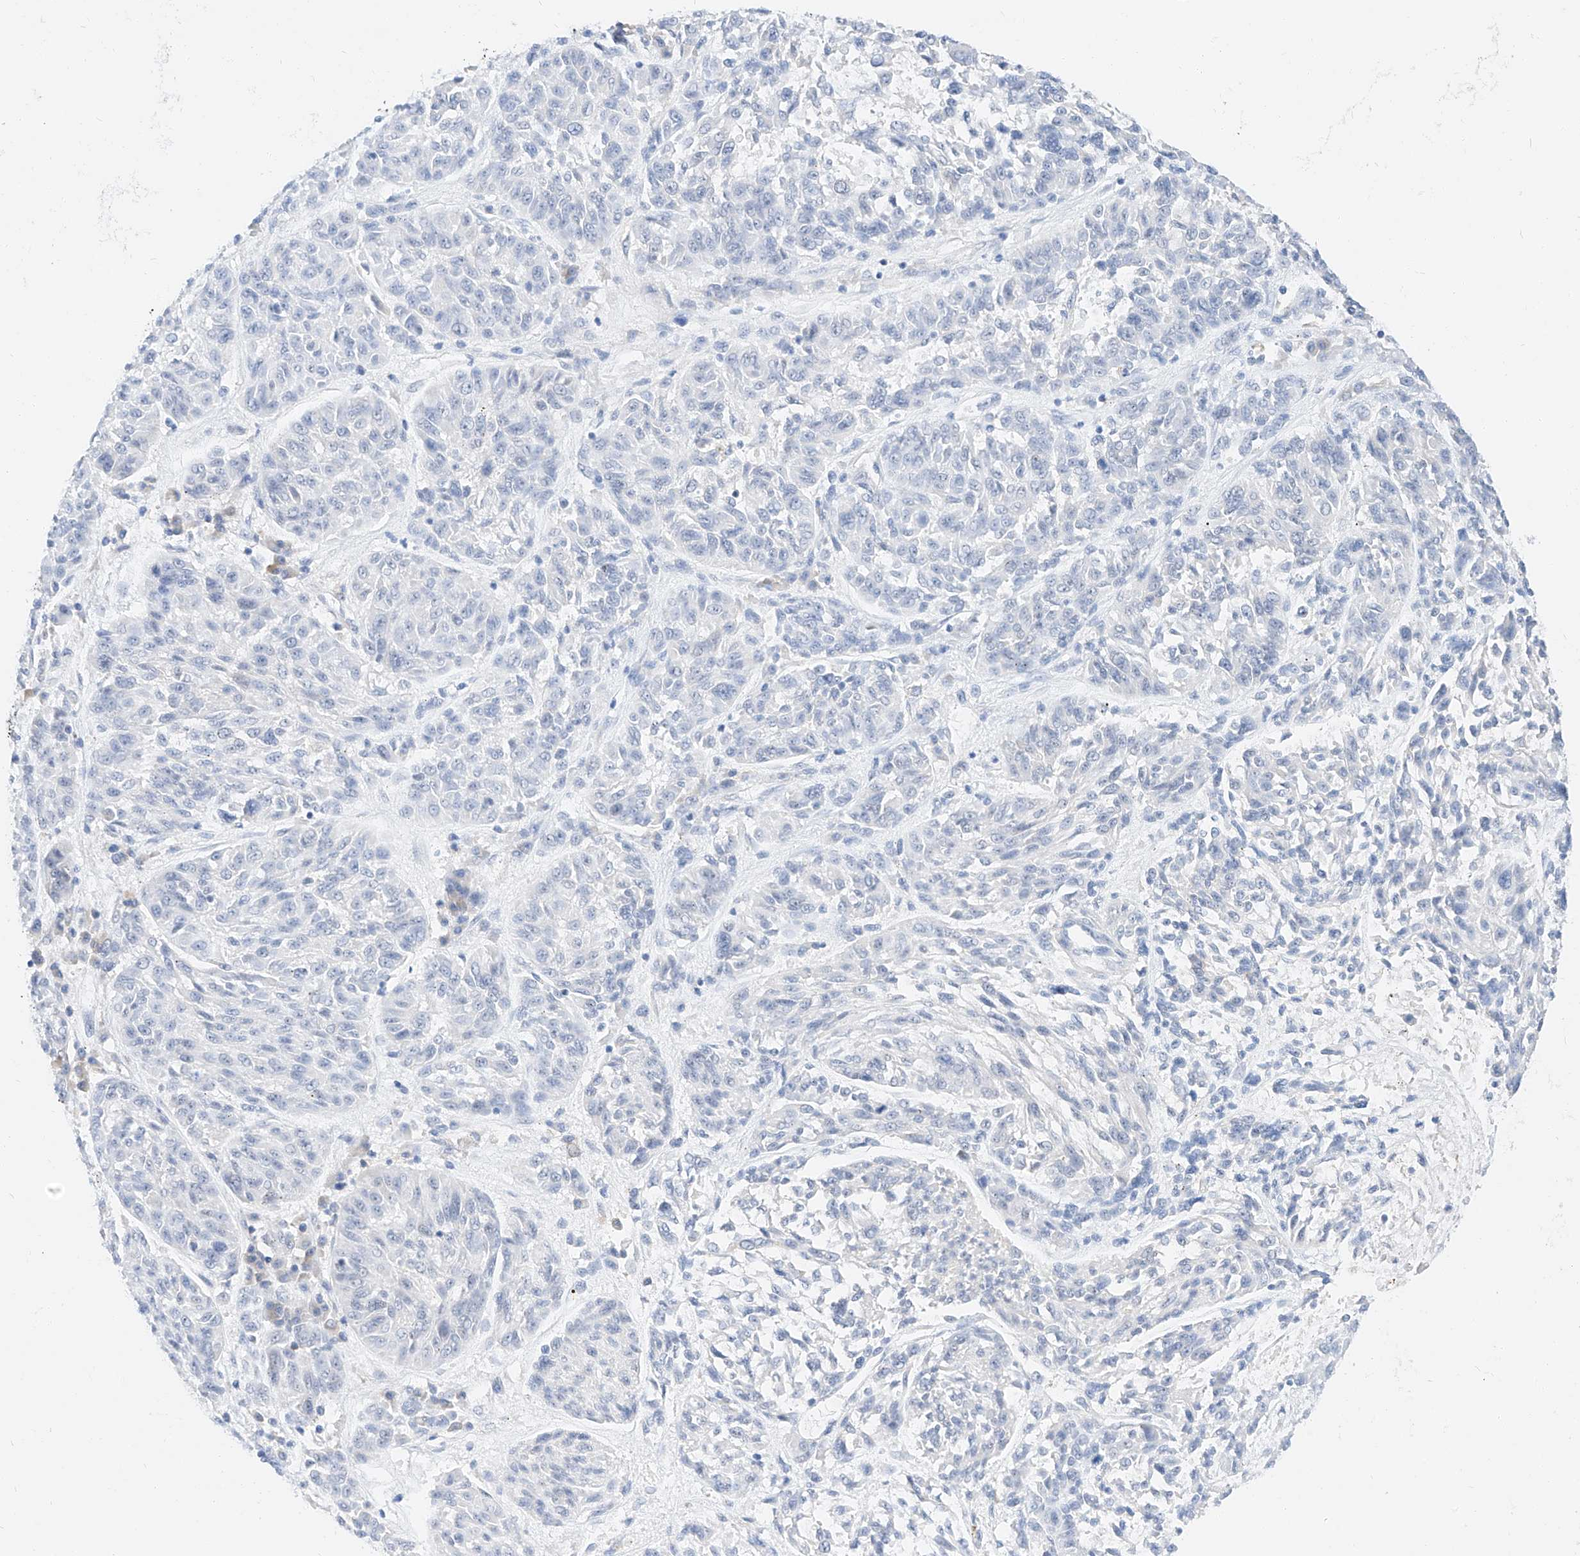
{"staining": {"intensity": "negative", "quantity": "none", "location": "none"}, "tissue": "melanoma", "cell_type": "Tumor cells", "image_type": "cancer", "snomed": [{"axis": "morphology", "description": "Malignant melanoma, NOS"}, {"axis": "topography", "description": "Skin"}], "caption": "The image exhibits no staining of tumor cells in malignant melanoma. (Immunohistochemistry (ihc), brightfield microscopy, high magnification).", "gene": "MAP7", "patient": {"sex": "male", "age": 53}}